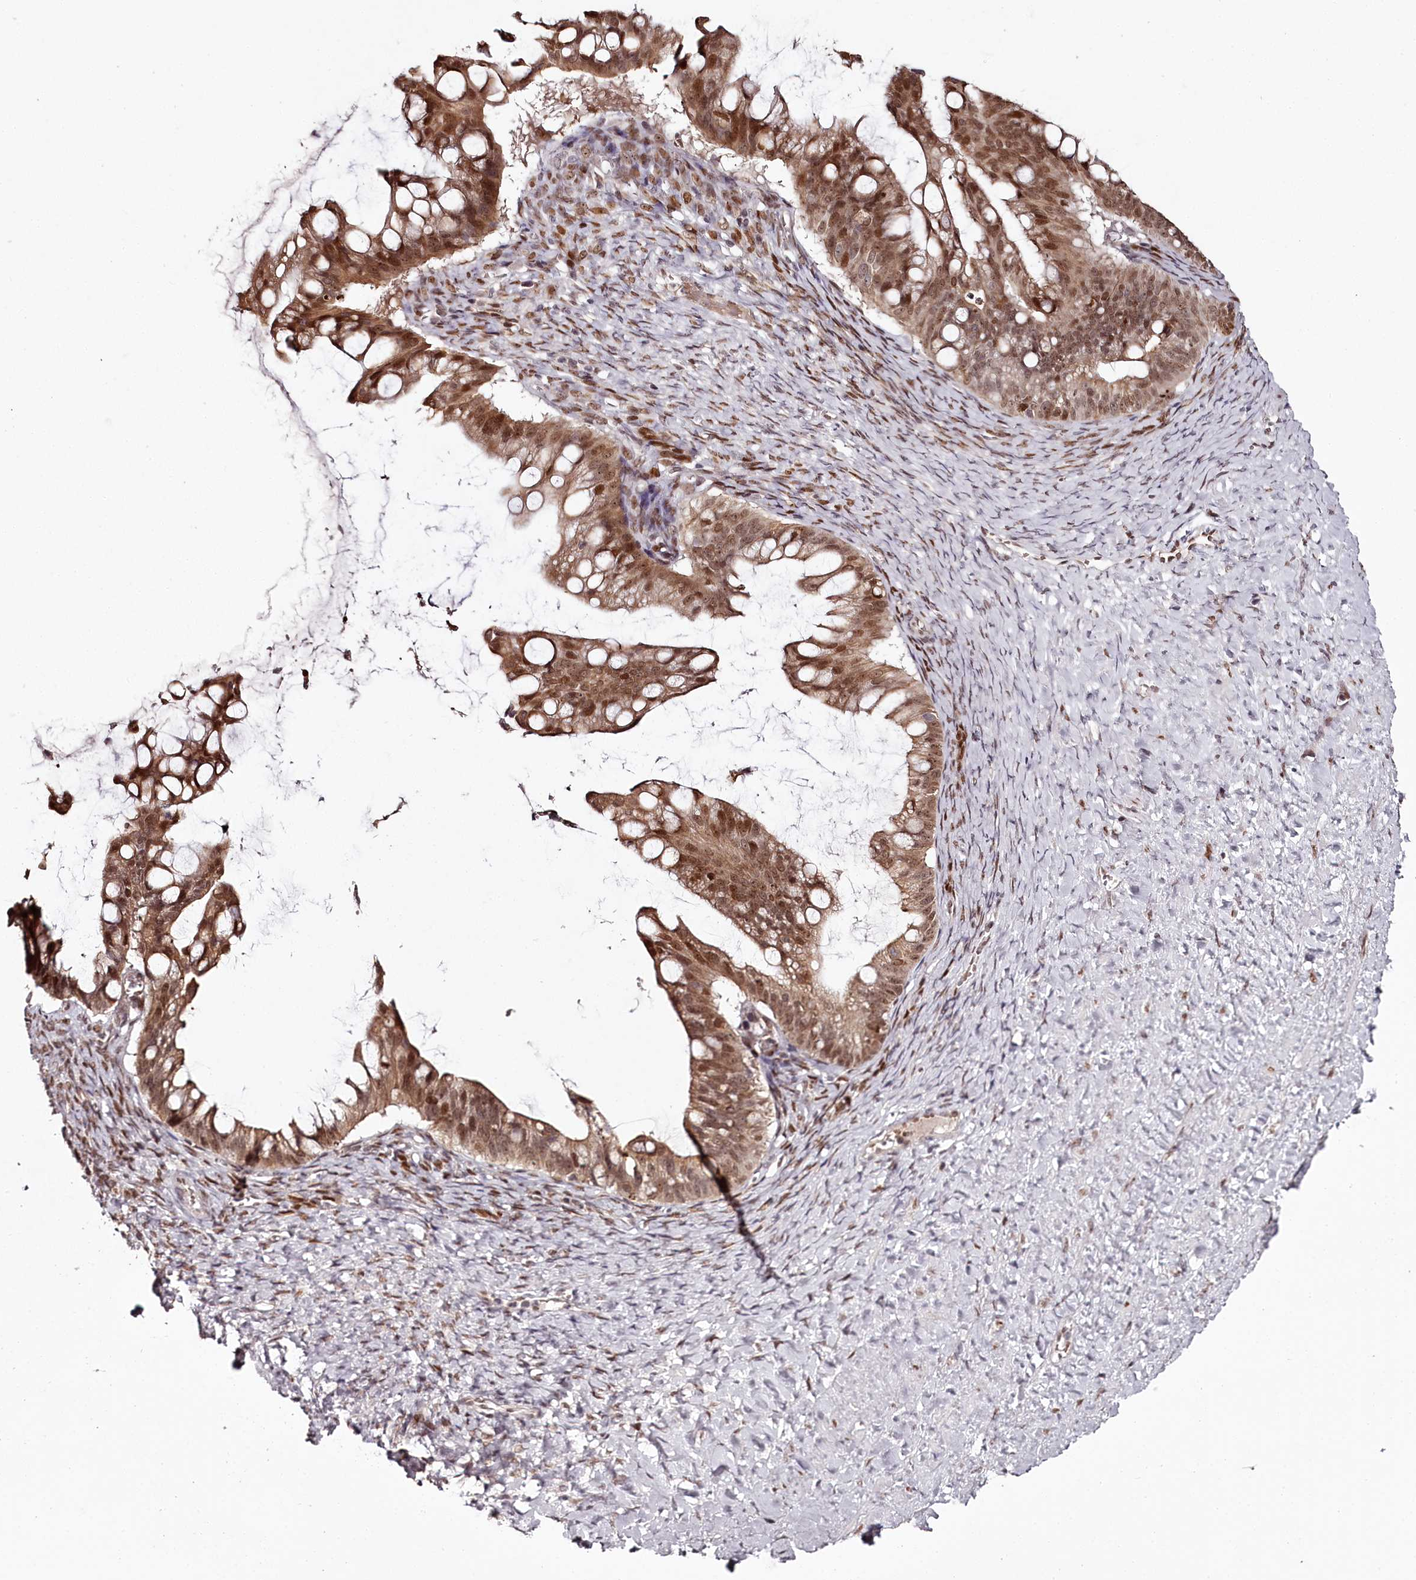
{"staining": {"intensity": "moderate", "quantity": ">75%", "location": "cytoplasmic/membranous,nuclear"}, "tissue": "ovarian cancer", "cell_type": "Tumor cells", "image_type": "cancer", "snomed": [{"axis": "morphology", "description": "Cystadenocarcinoma, mucinous, NOS"}, {"axis": "topography", "description": "Ovary"}], "caption": "A brown stain highlights moderate cytoplasmic/membranous and nuclear staining of a protein in ovarian cancer tumor cells.", "gene": "THYN1", "patient": {"sex": "female", "age": 73}}